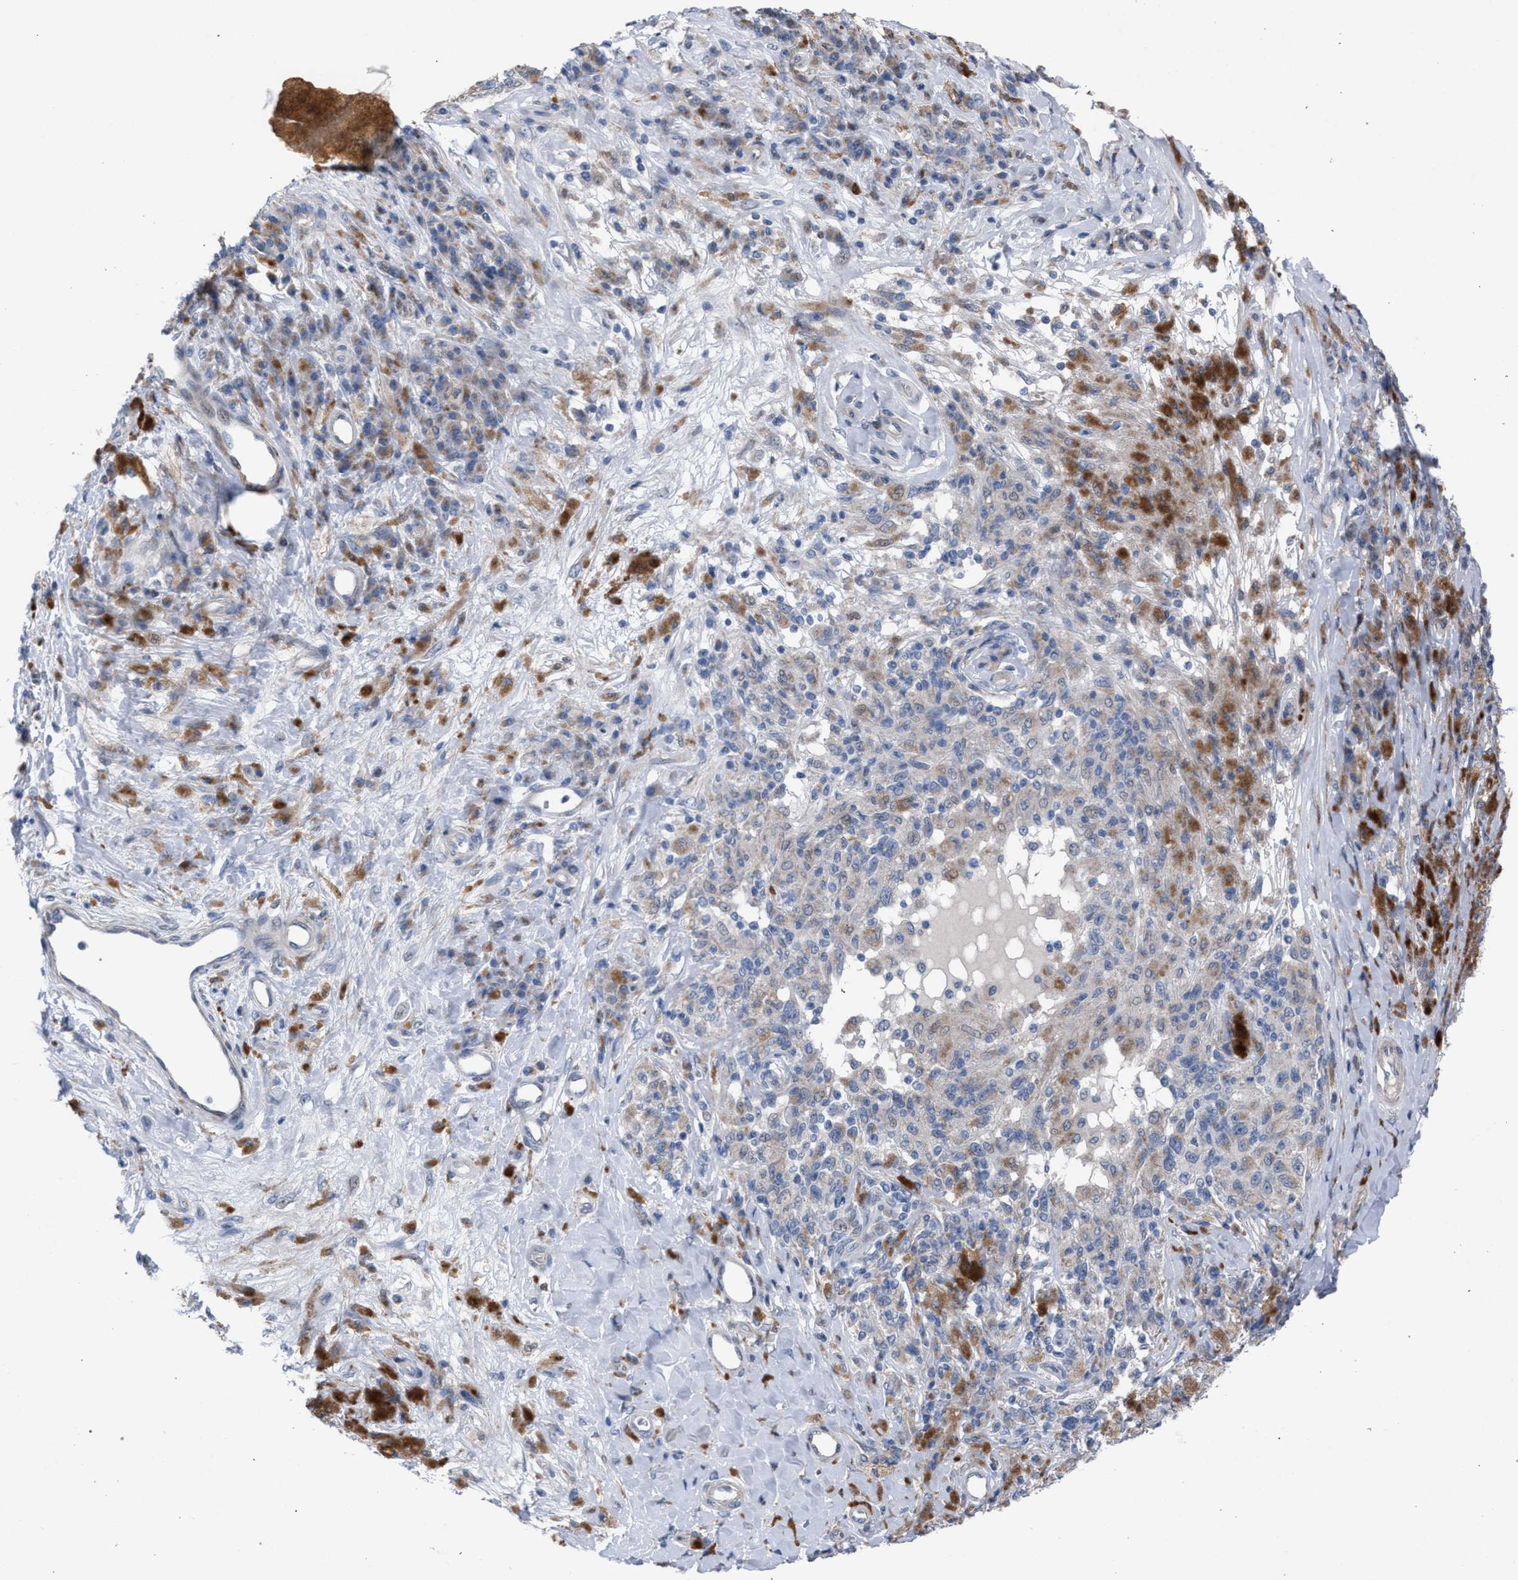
{"staining": {"intensity": "weak", "quantity": "25%-75%", "location": "cytoplasmic/membranous"}, "tissue": "melanoma", "cell_type": "Tumor cells", "image_type": "cancer", "snomed": [{"axis": "morphology", "description": "Malignant melanoma, NOS"}, {"axis": "topography", "description": "Skin"}], "caption": "Malignant melanoma stained with DAB (3,3'-diaminobenzidine) IHC shows low levels of weak cytoplasmic/membranous staining in approximately 25%-75% of tumor cells.", "gene": "RNF135", "patient": {"sex": "female", "age": 73}}